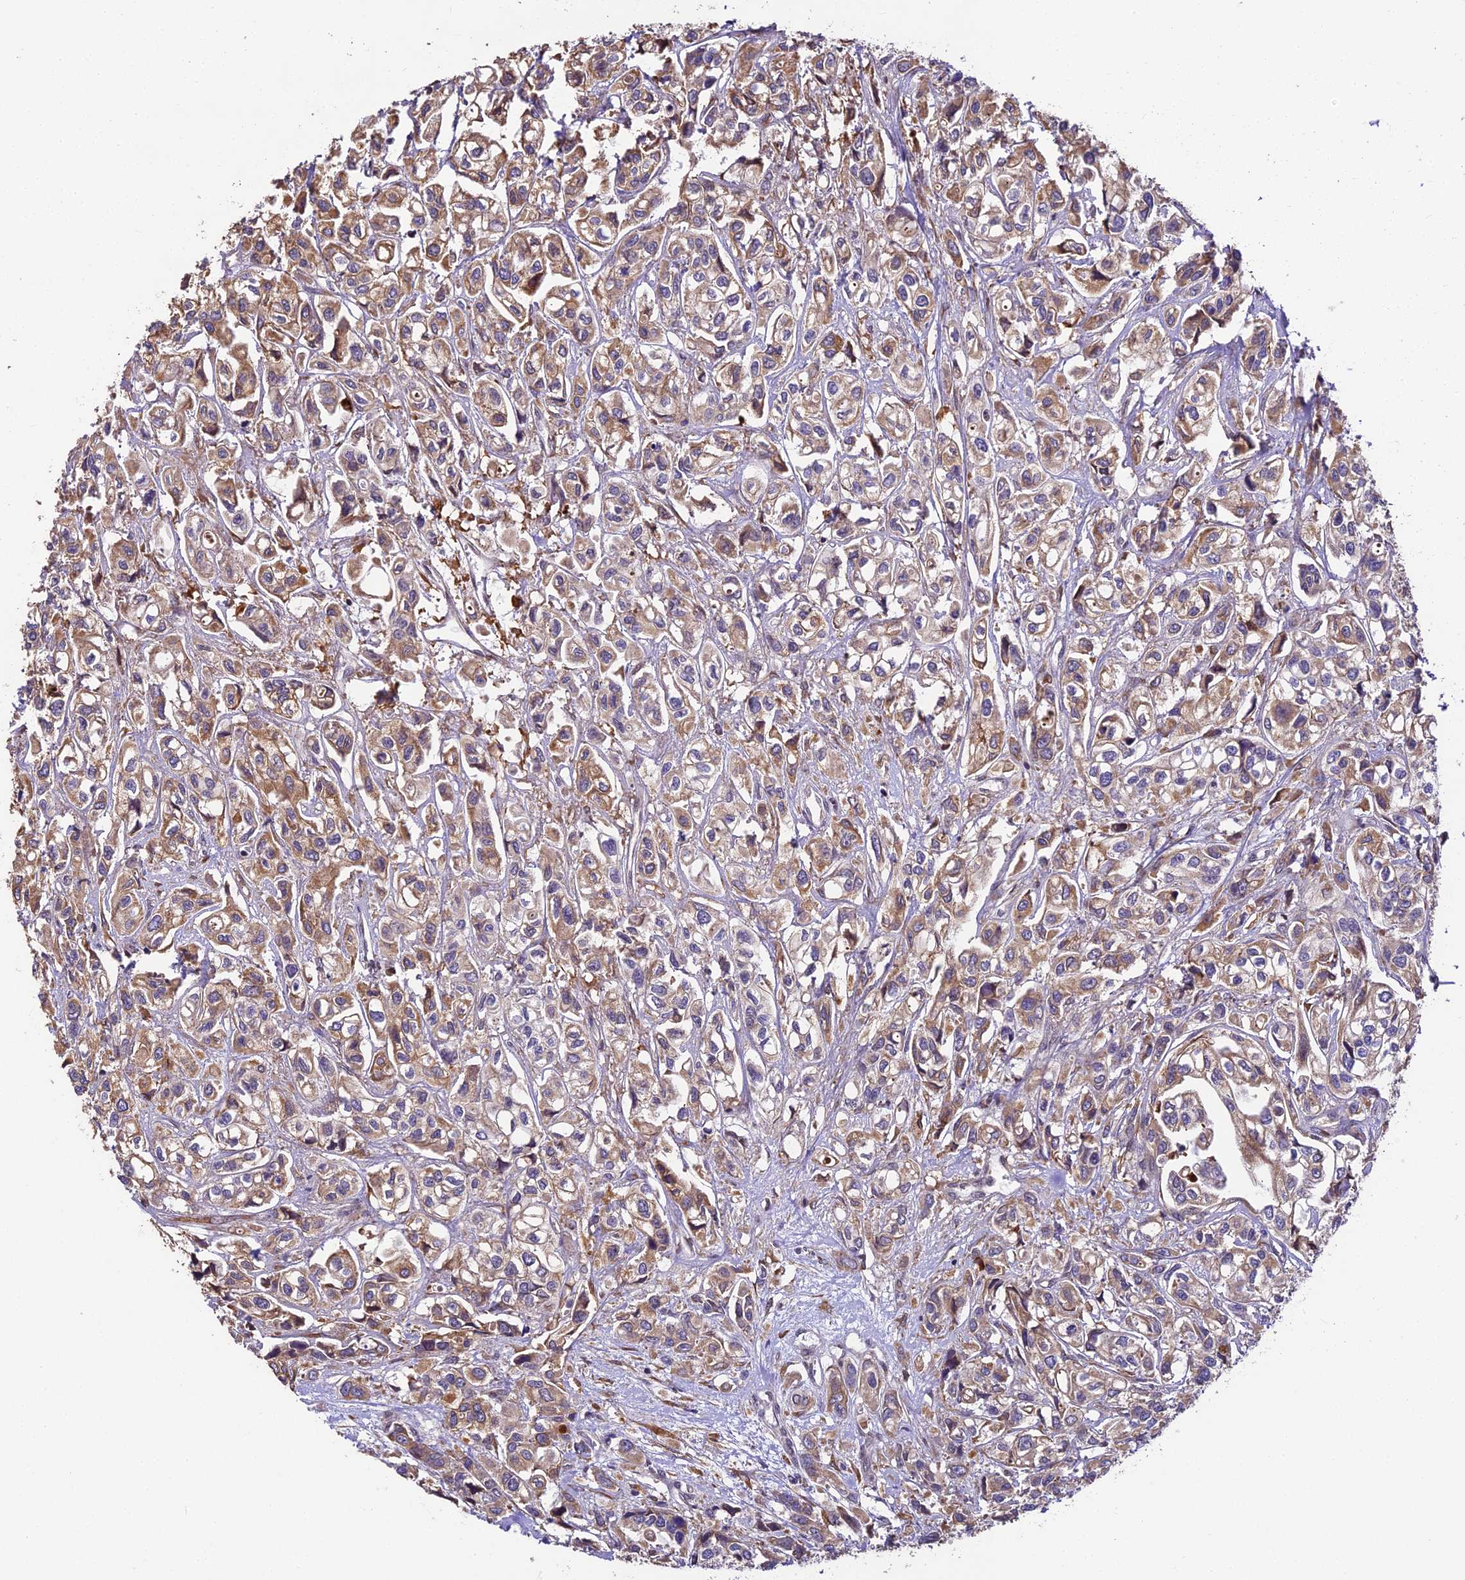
{"staining": {"intensity": "moderate", "quantity": "25%-75%", "location": "cytoplasmic/membranous"}, "tissue": "urothelial cancer", "cell_type": "Tumor cells", "image_type": "cancer", "snomed": [{"axis": "morphology", "description": "Urothelial carcinoma, High grade"}, {"axis": "topography", "description": "Urinary bladder"}], "caption": "Tumor cells demonstrate medium levels of moderate cytoplasmic/membranous positivity in approximately 25%-75% of cells in urothelial cancer. (Stains: DAB (3,3'-diaminobenzidine) in brown, nuclei in blue, Microscopy: brightfield microscopy at high magnification).", "gene": "TRIM22", "patient": {"sex": "male", "age": 67}}